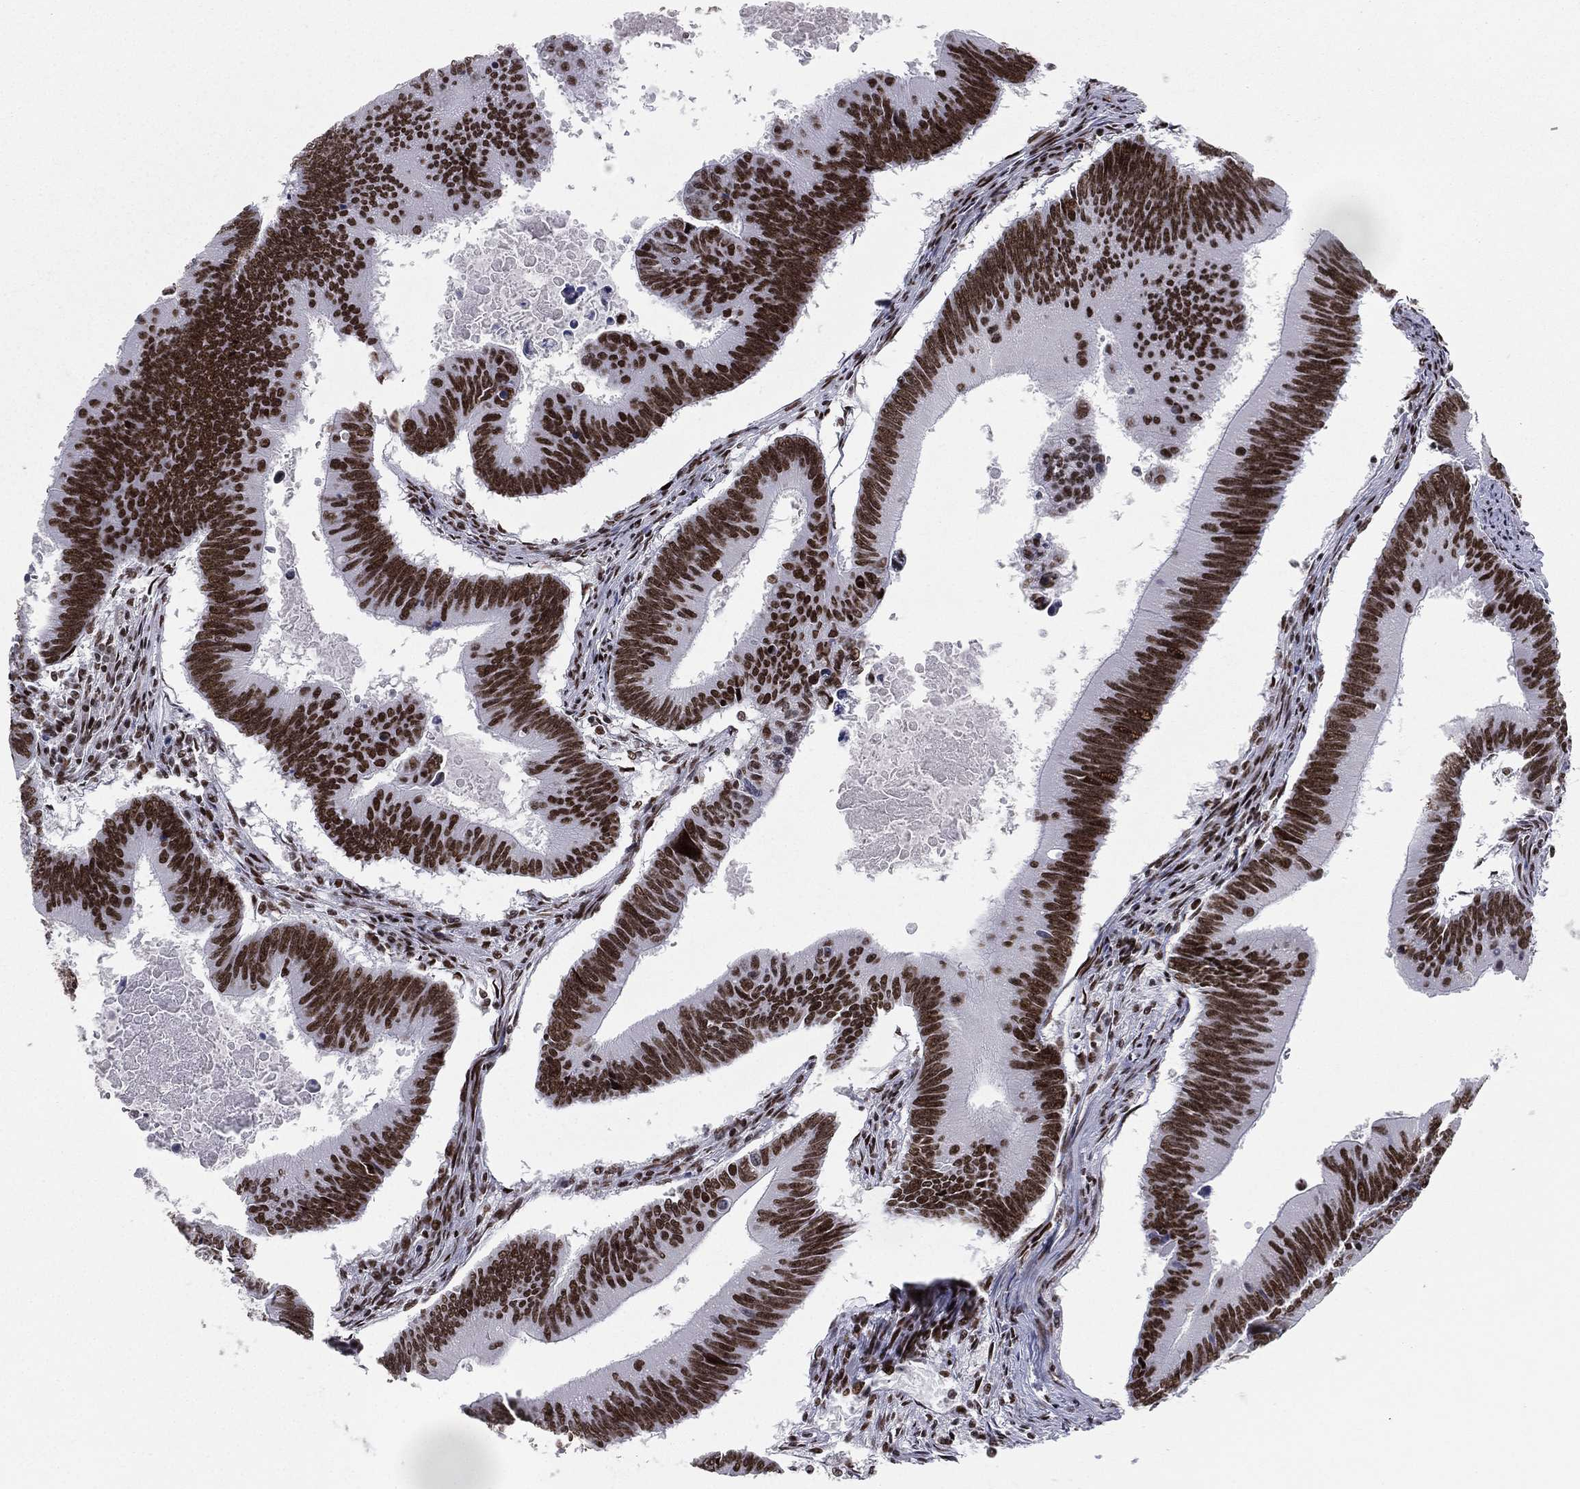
{"staining": {"intensity": "strong", "quantity": ">75%", "location": "nuclear"}, "tissue": "colorectal cancer", "cell_type": "Tumor cells", "image_type": "cancer", "snomed": [{"axis": "morphology", "description": "Adenocarcinoma, NOS"}, {"axis": "topography", "description": "Colon"}], "caption": "This histopathology image displays immunohistochemistry (IHC) staining of human colorectal adenocarcinoma, with high strong nuclear positivity in about >75% of tumor cells.", "gene": "RTF1", "patient": {"sex": "female", "age": 87}}